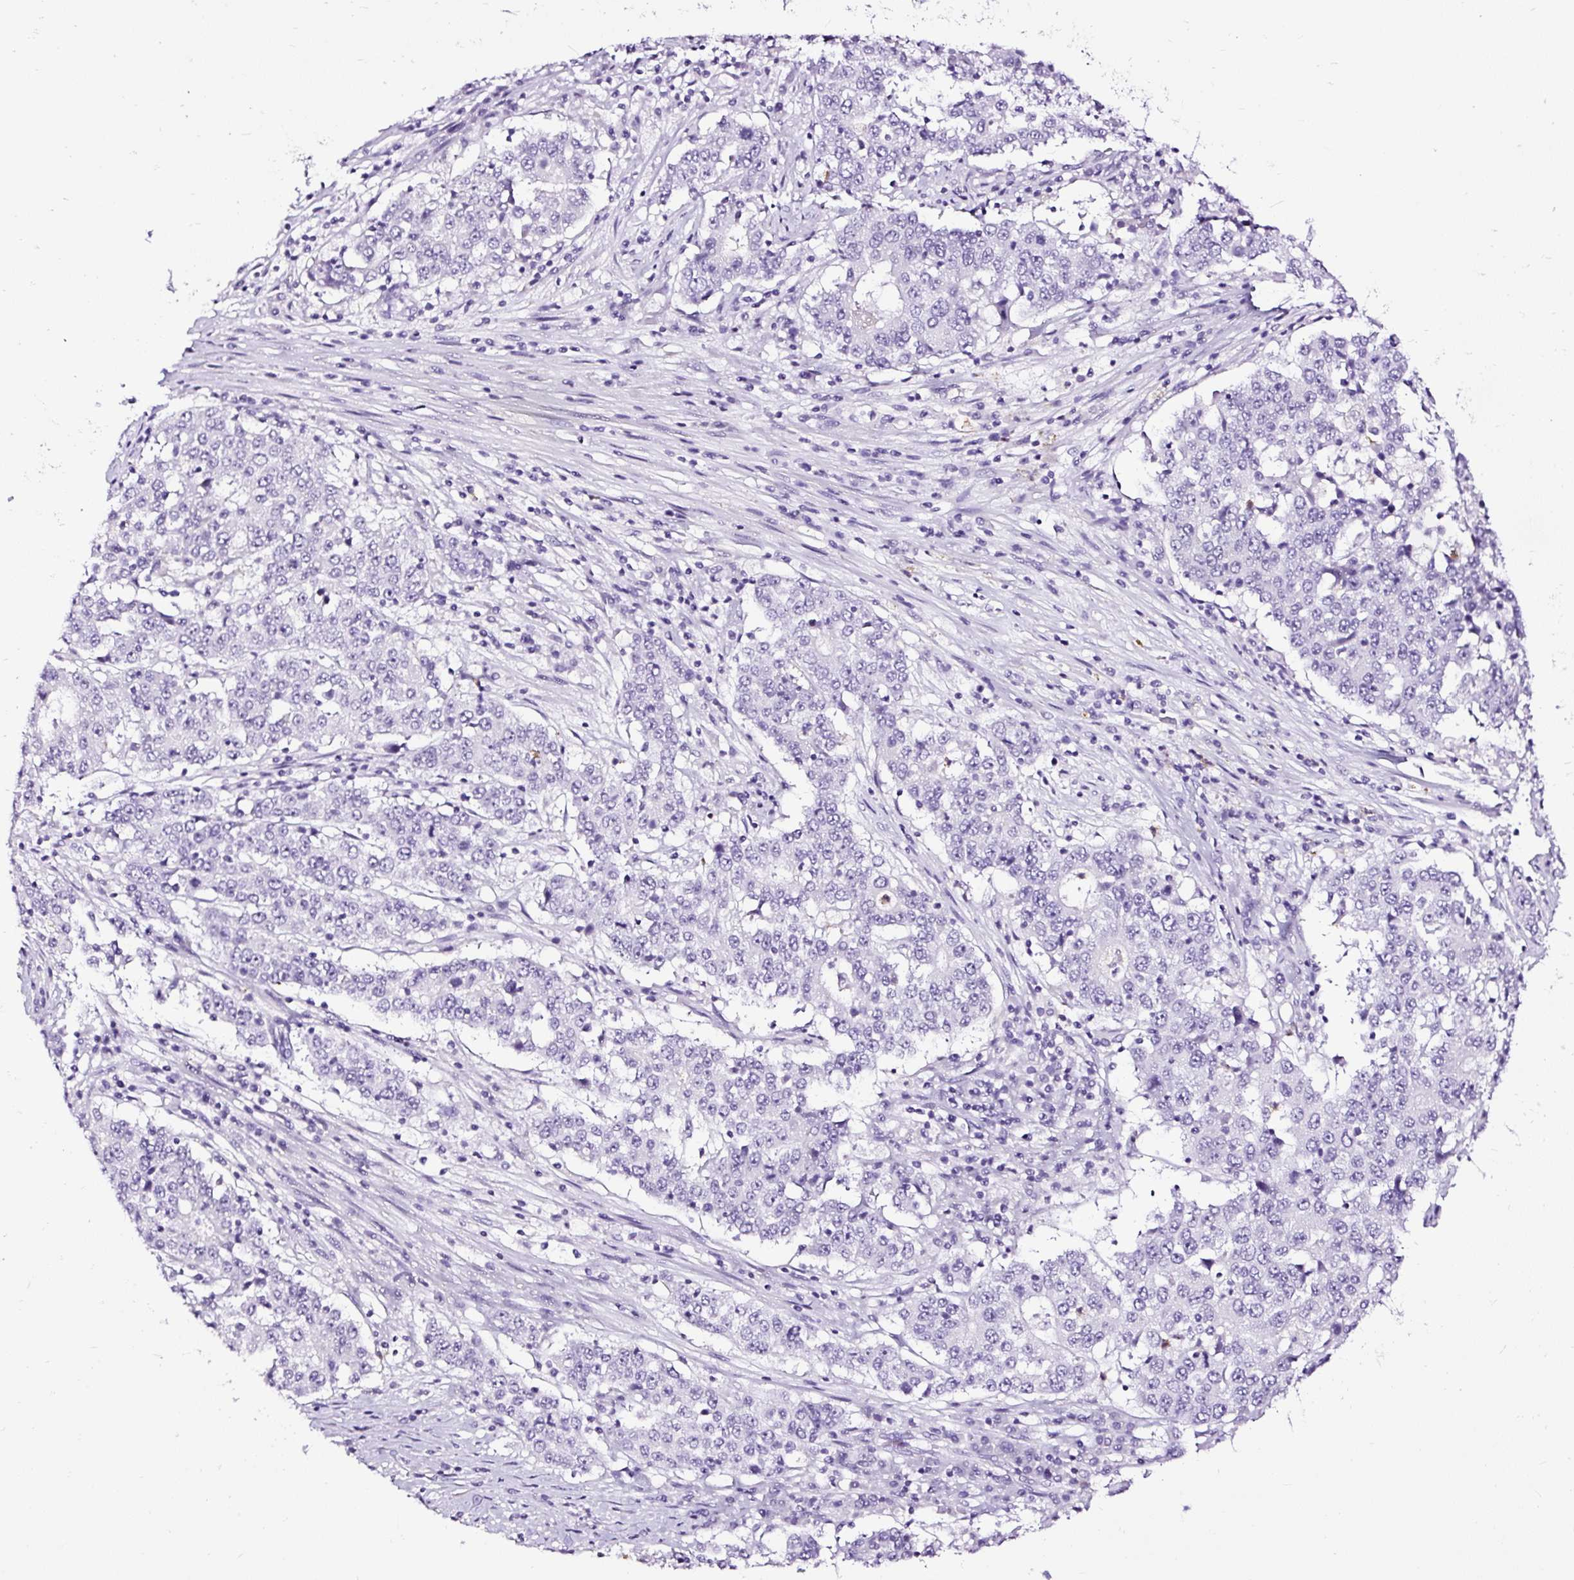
{"staining": {"intensity": "negative", "quantity": "none", "location": "none"}, "tissue": "stomach cancer", "cell_type": "Tumor cells", "image_type": "cancer", "snomed": [{"axis": "morphology", "description": "Adenocarcinoma, NOS"}, {"axis": "topography", "description": "Stomach"}], "caption": "DAB immunohistochemical staining of stomach cancer shows no significant expression in tumor cells. The staining is performed using DAB brown chromogen with nuclei counter-stained in using hematoxylin.", "gene": "SLC7A8", "patient": {"sex": "male", "age": 59}}